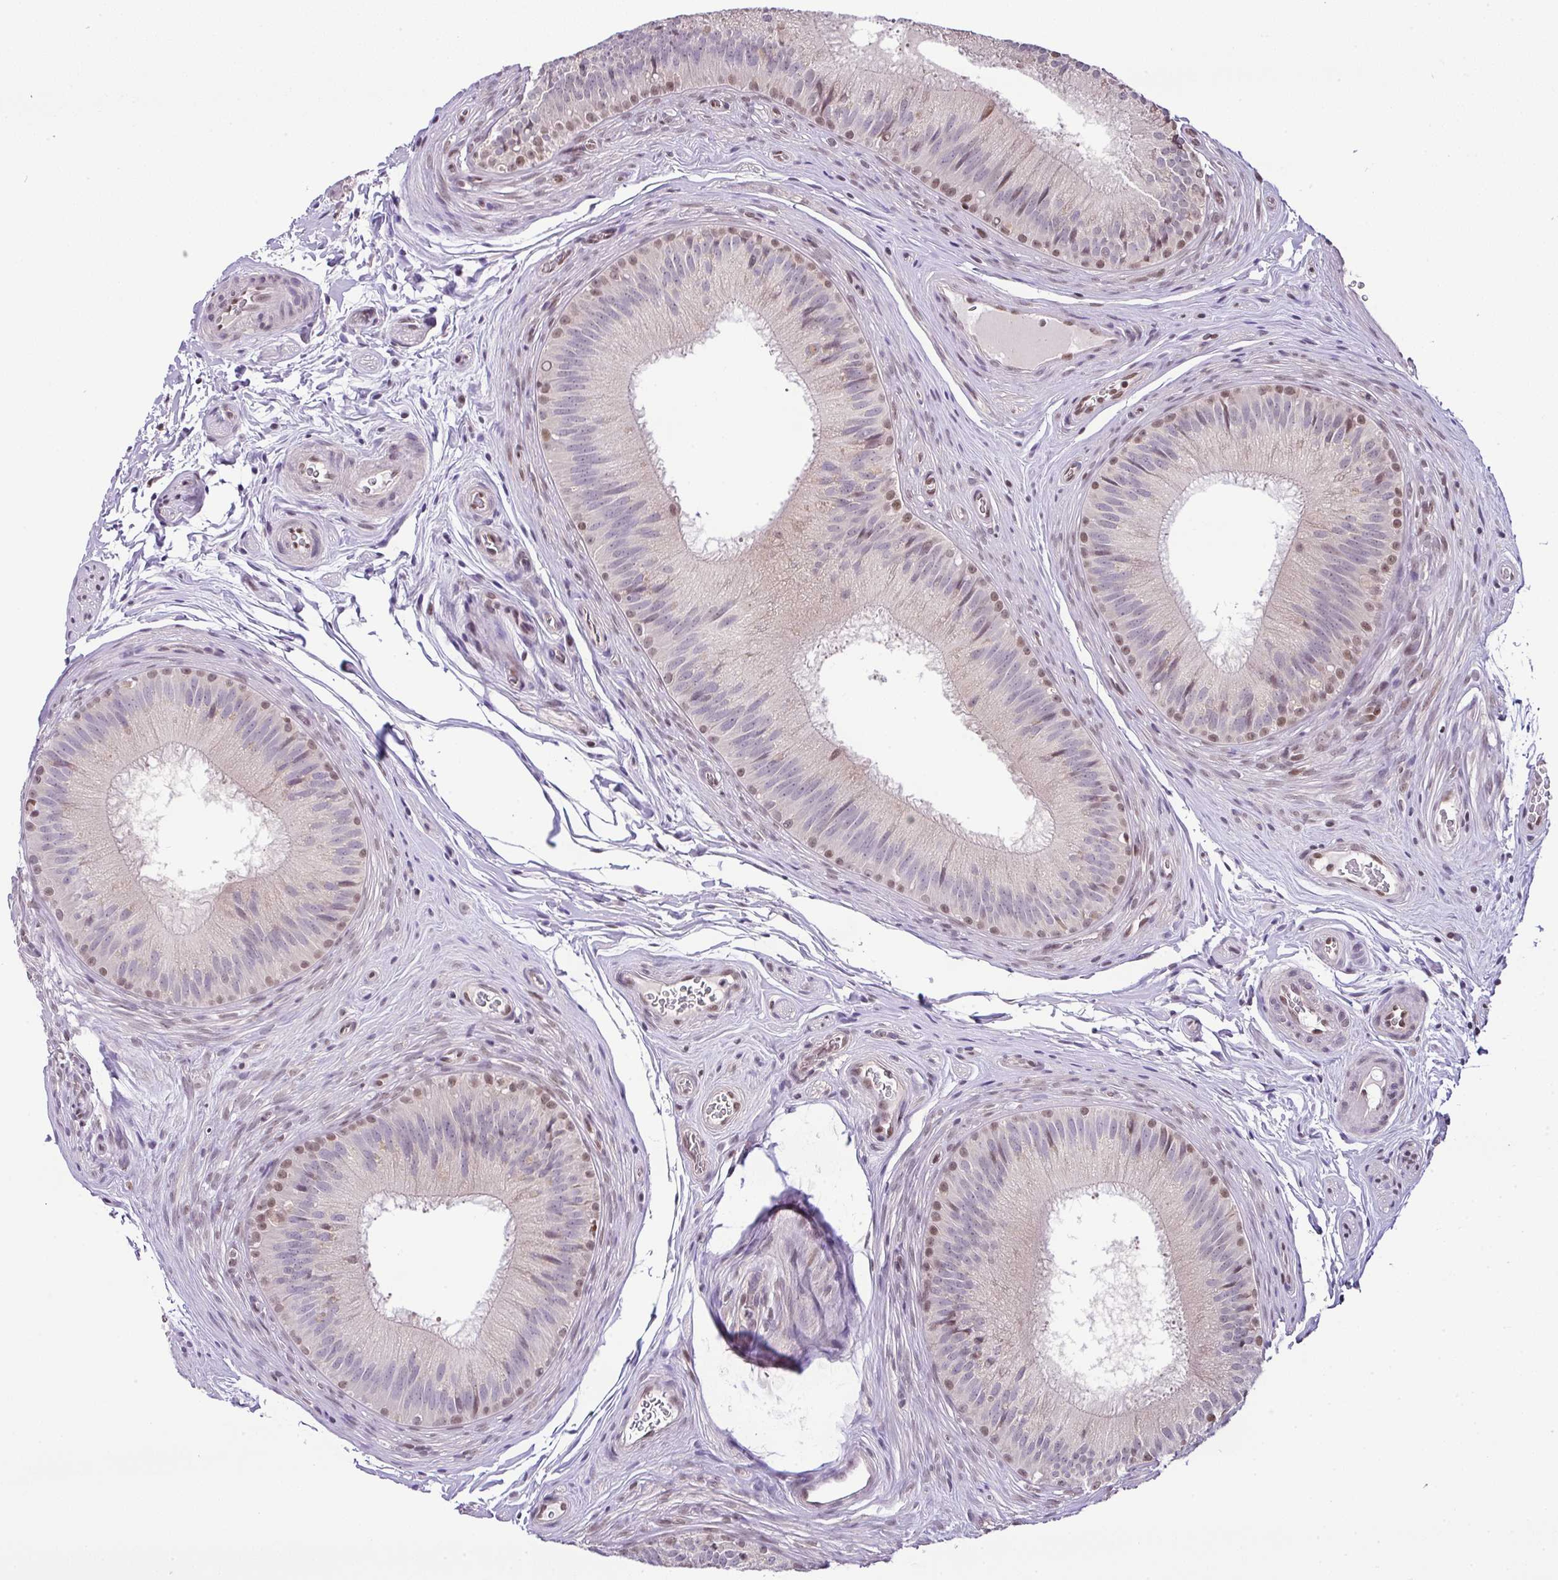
{"staining": {"intensity": "moderate", "quantity": "25%-75%", "location": "nuclear"}, "tissue": "epididymis", "cell_type": "Glandular cells", "image_type": "normal", "snomed": [{"axis": "morphology", "description": "Normal tissue, NOS"}, {"axis": "topography", "description": "Epididymis"}], "caption": "Epididymis stained with a brown dye reveals moderate nuclear positive positivity in about 25%-75% of glandular cells.", "gene": "PGAP4", "patient": {"sex": "male", "age": 24}}